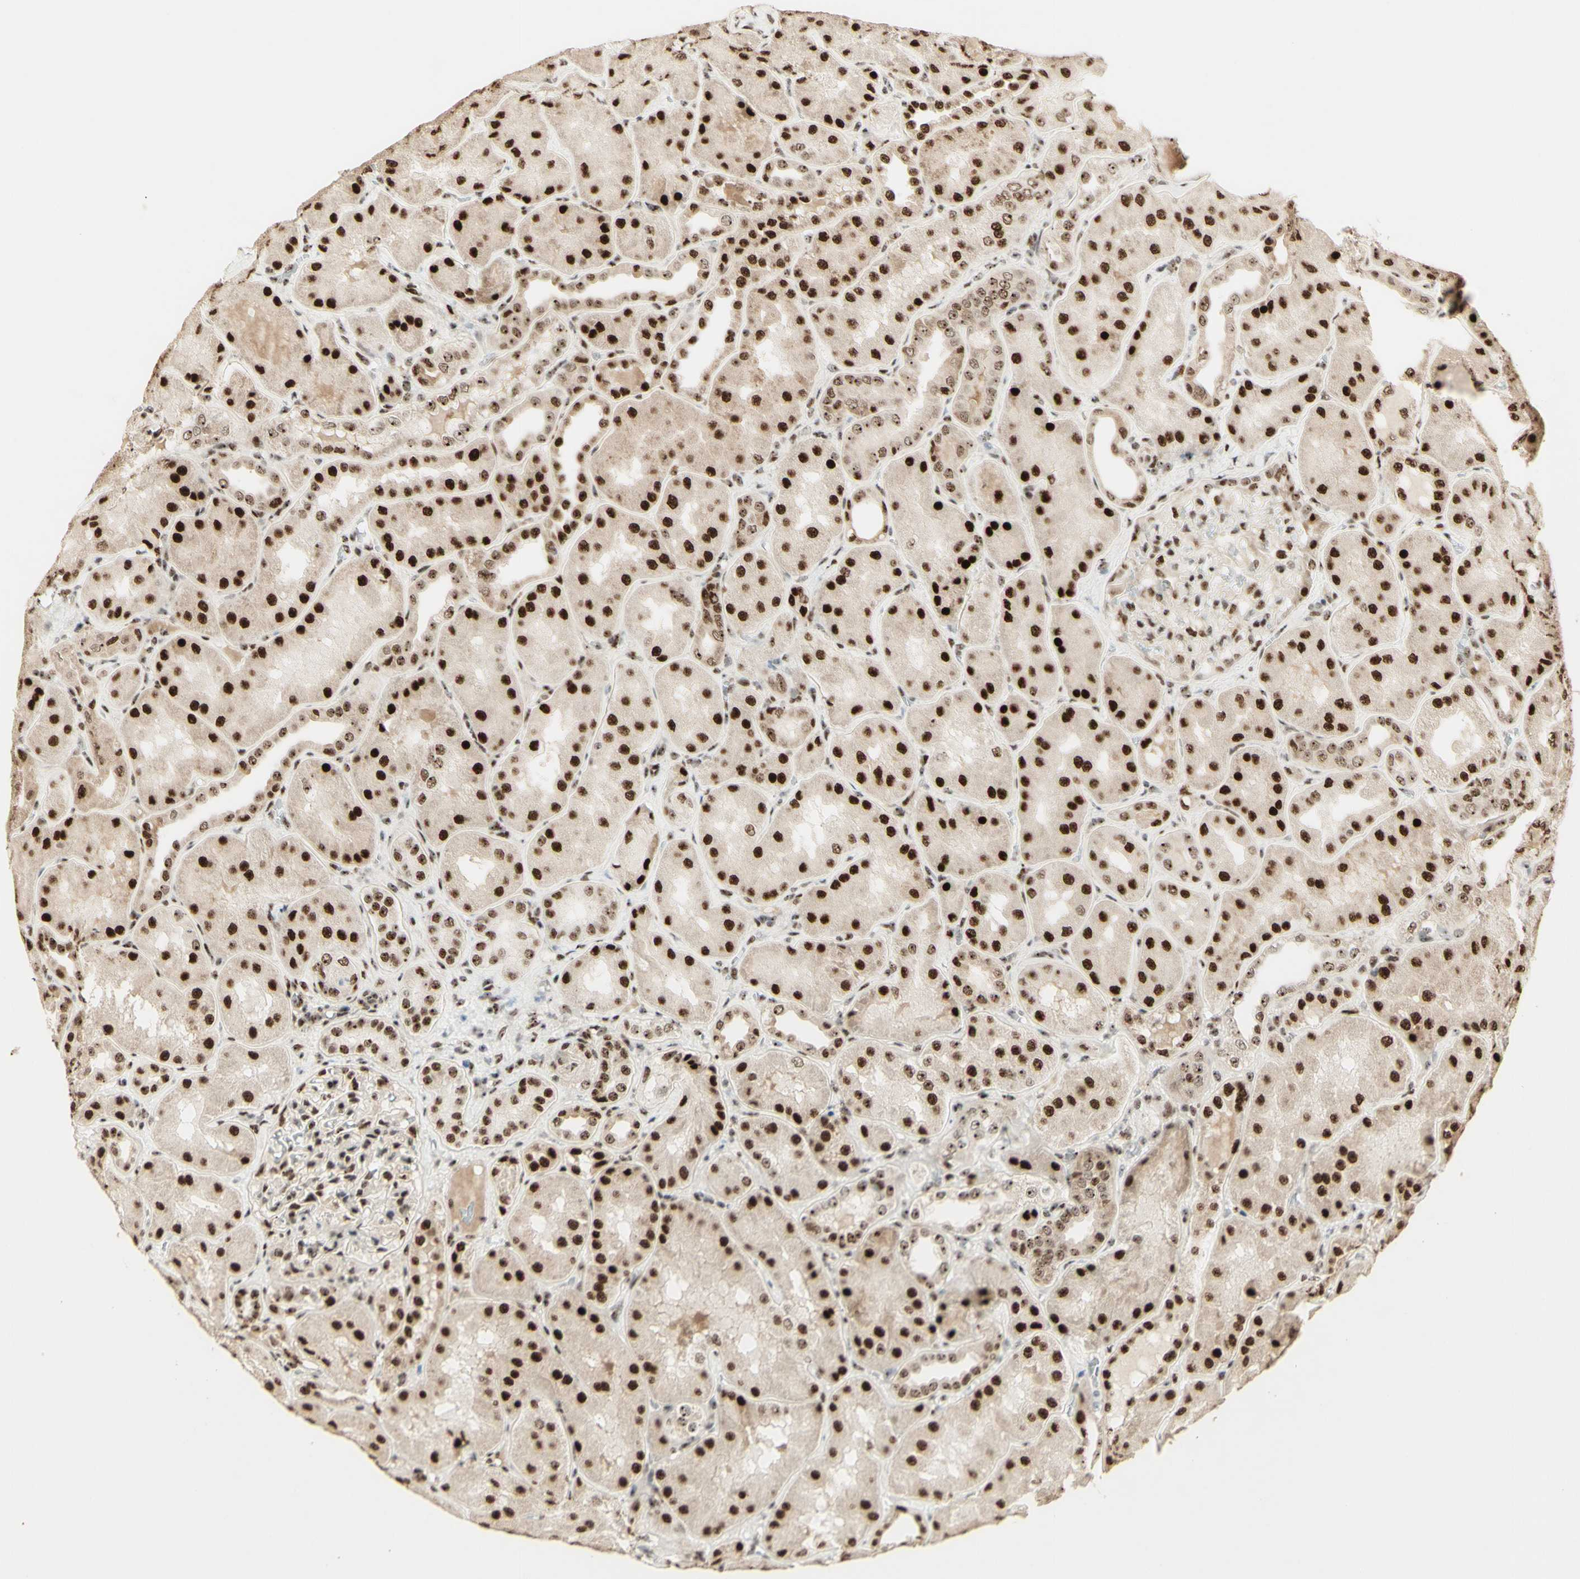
{"staining": {"intensity": "strong", "quantity": "25%-75%", "location": "nuclear"}, "tissue": "kidney", "cell_type": "Cells in glomeruli", "image_type": "normal", "snomed": [{"axis": "morphology", "description": "Normal tissue, NOS"}, {"axis": "topography", "description": "Kidney"}], "caption": "Immunohistochemical staining of unremarkable kidney demonstrates high levels of strong nuclear expression in approximately 25%-75% of cells in glomeruli.", "gene": "DHX9", "patient": {"sex": "female", "age": 56}}